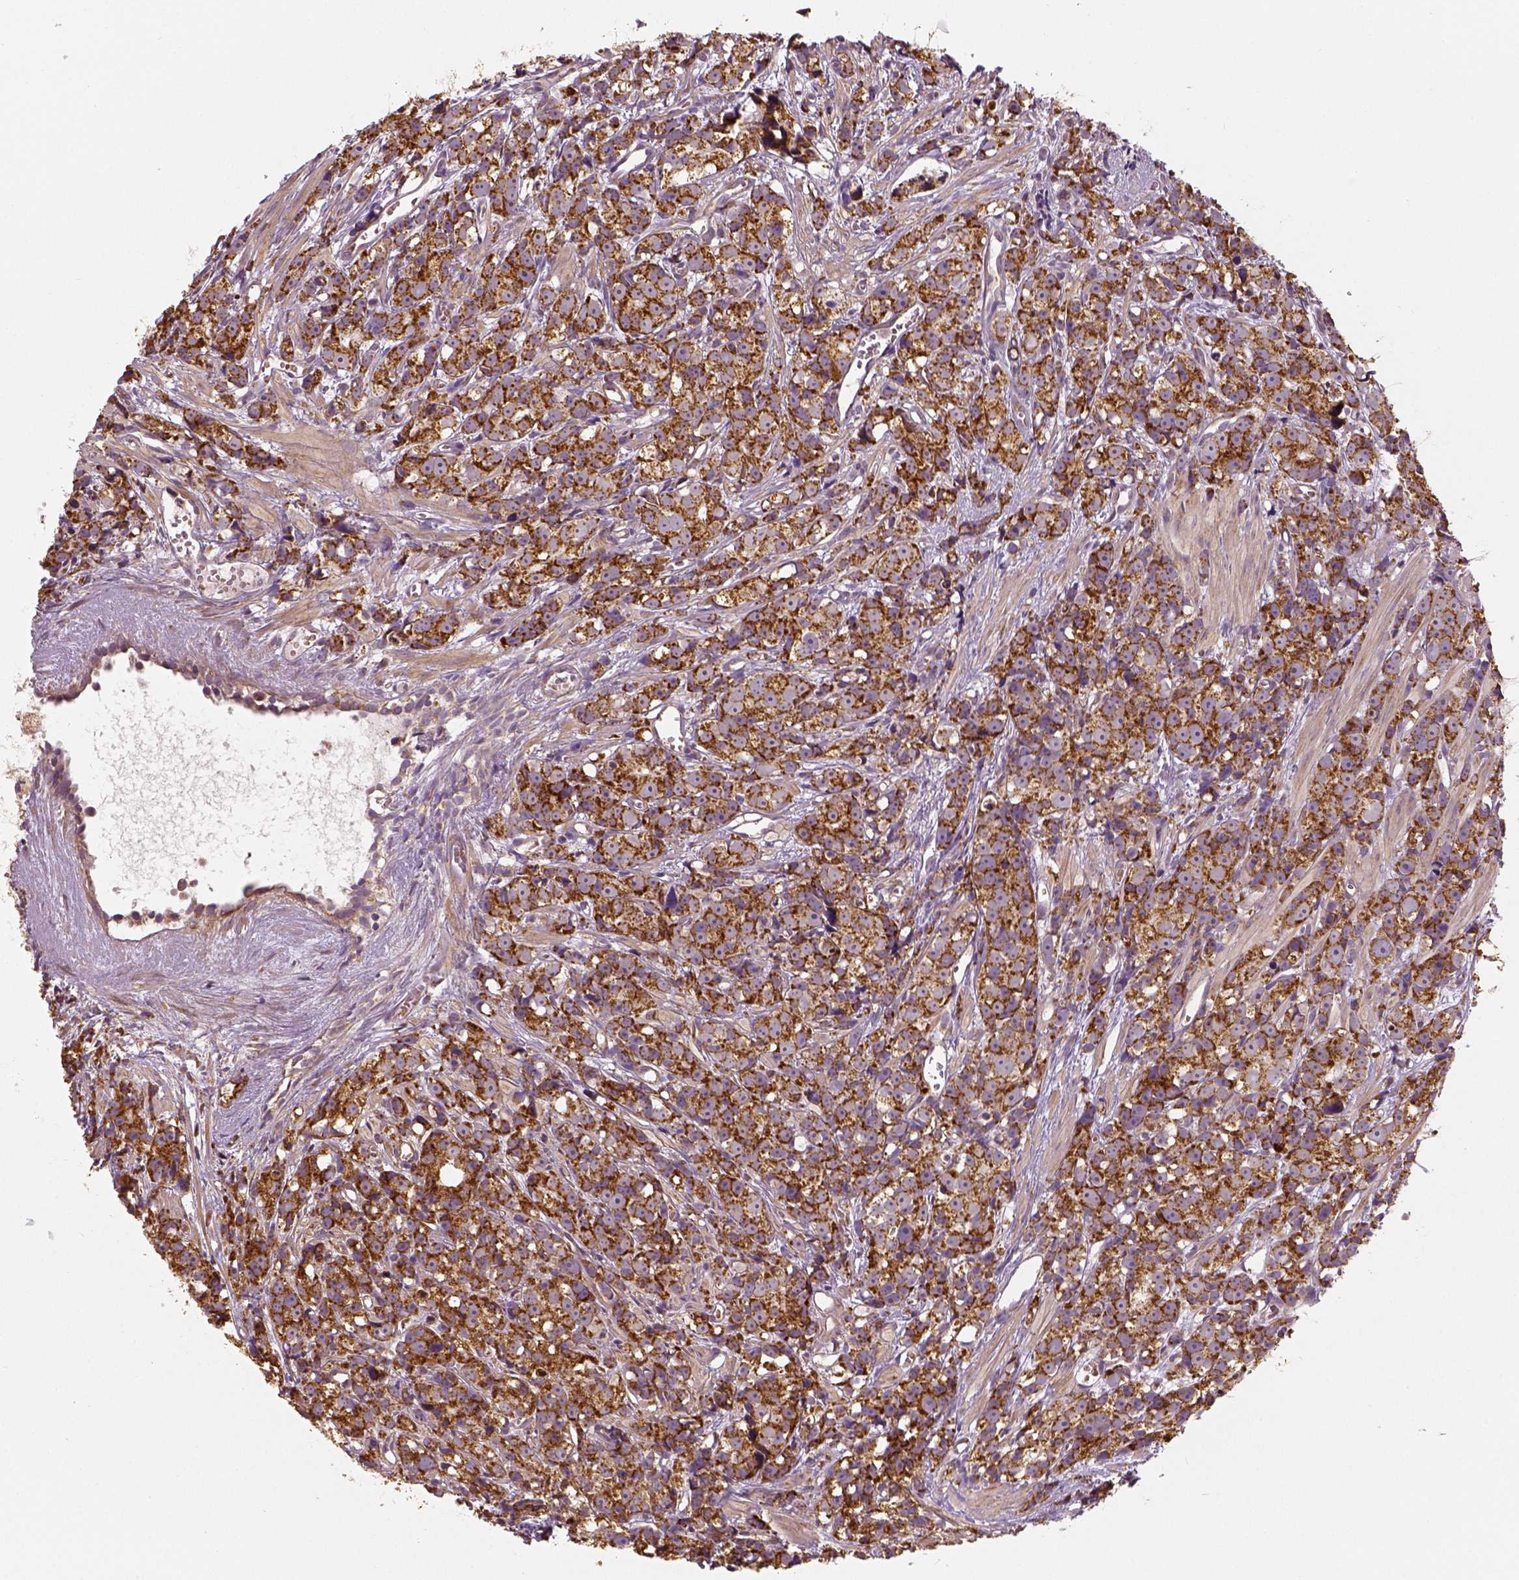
{"staining": {"intensity": "strong", "quantity": ">75%", "location": "cytoplasmic/membranous"}, "tissue": "prostate cancer", "cell_type": "Tumor cells", "image_type": "cancer", "snomed": [{"axis": "morphology", "description": "Adenocarcinoma, High grade"}, {"axis": "topography", "description": "Prostate"}], "caption": "Protein expression analysis of high-grade adenocarcinoma (prostate) shows strong cytoplasmic/membranous staining in approximately >75% of tumor cells.", "gene": "PGAM5", "patient": {"sex": "male", "age": 77}}